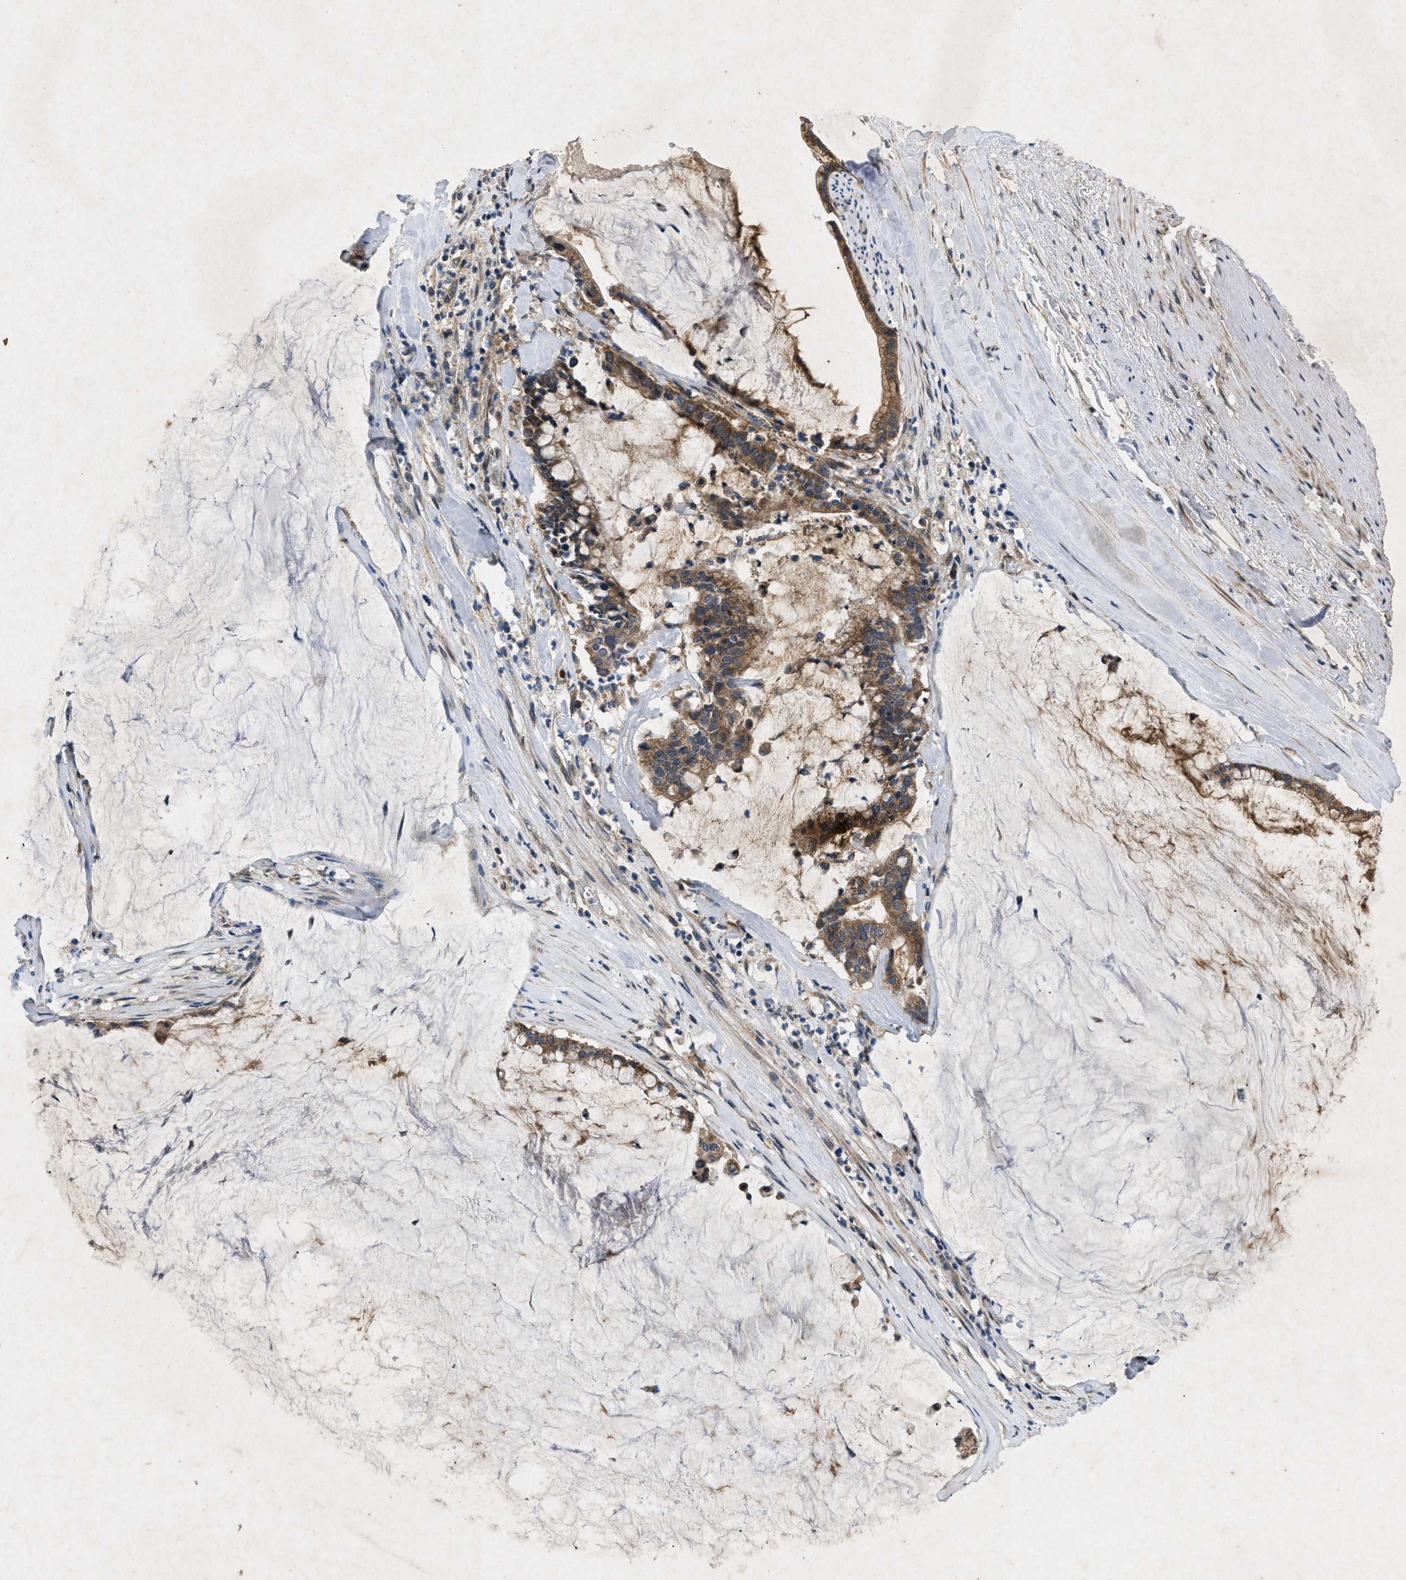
{"staining": {"intensity": "moderate", "quantity": ">75%", "location": "cytoplasmic/membranous"}, "tissue": "pancreatic cancer", "cell_type": "Tumor cells", "image_type": "cancer", "snomed": [{"axis": "morphology", "description": "Adenocarcinoma, NOS"}, {"axis": "topography", "description": "Pancreas"}], "caption": "Pancreatic cancer stained for a protein displays moderate cytoplasmic/membranous positivity in tumor cells. (Stains: DAB in brown, nuclei in blue, Microscopy: brightfield microscopy at high magnification).", "gene": "PRKG2", "patient": {"sex": "male", "age": 41}}